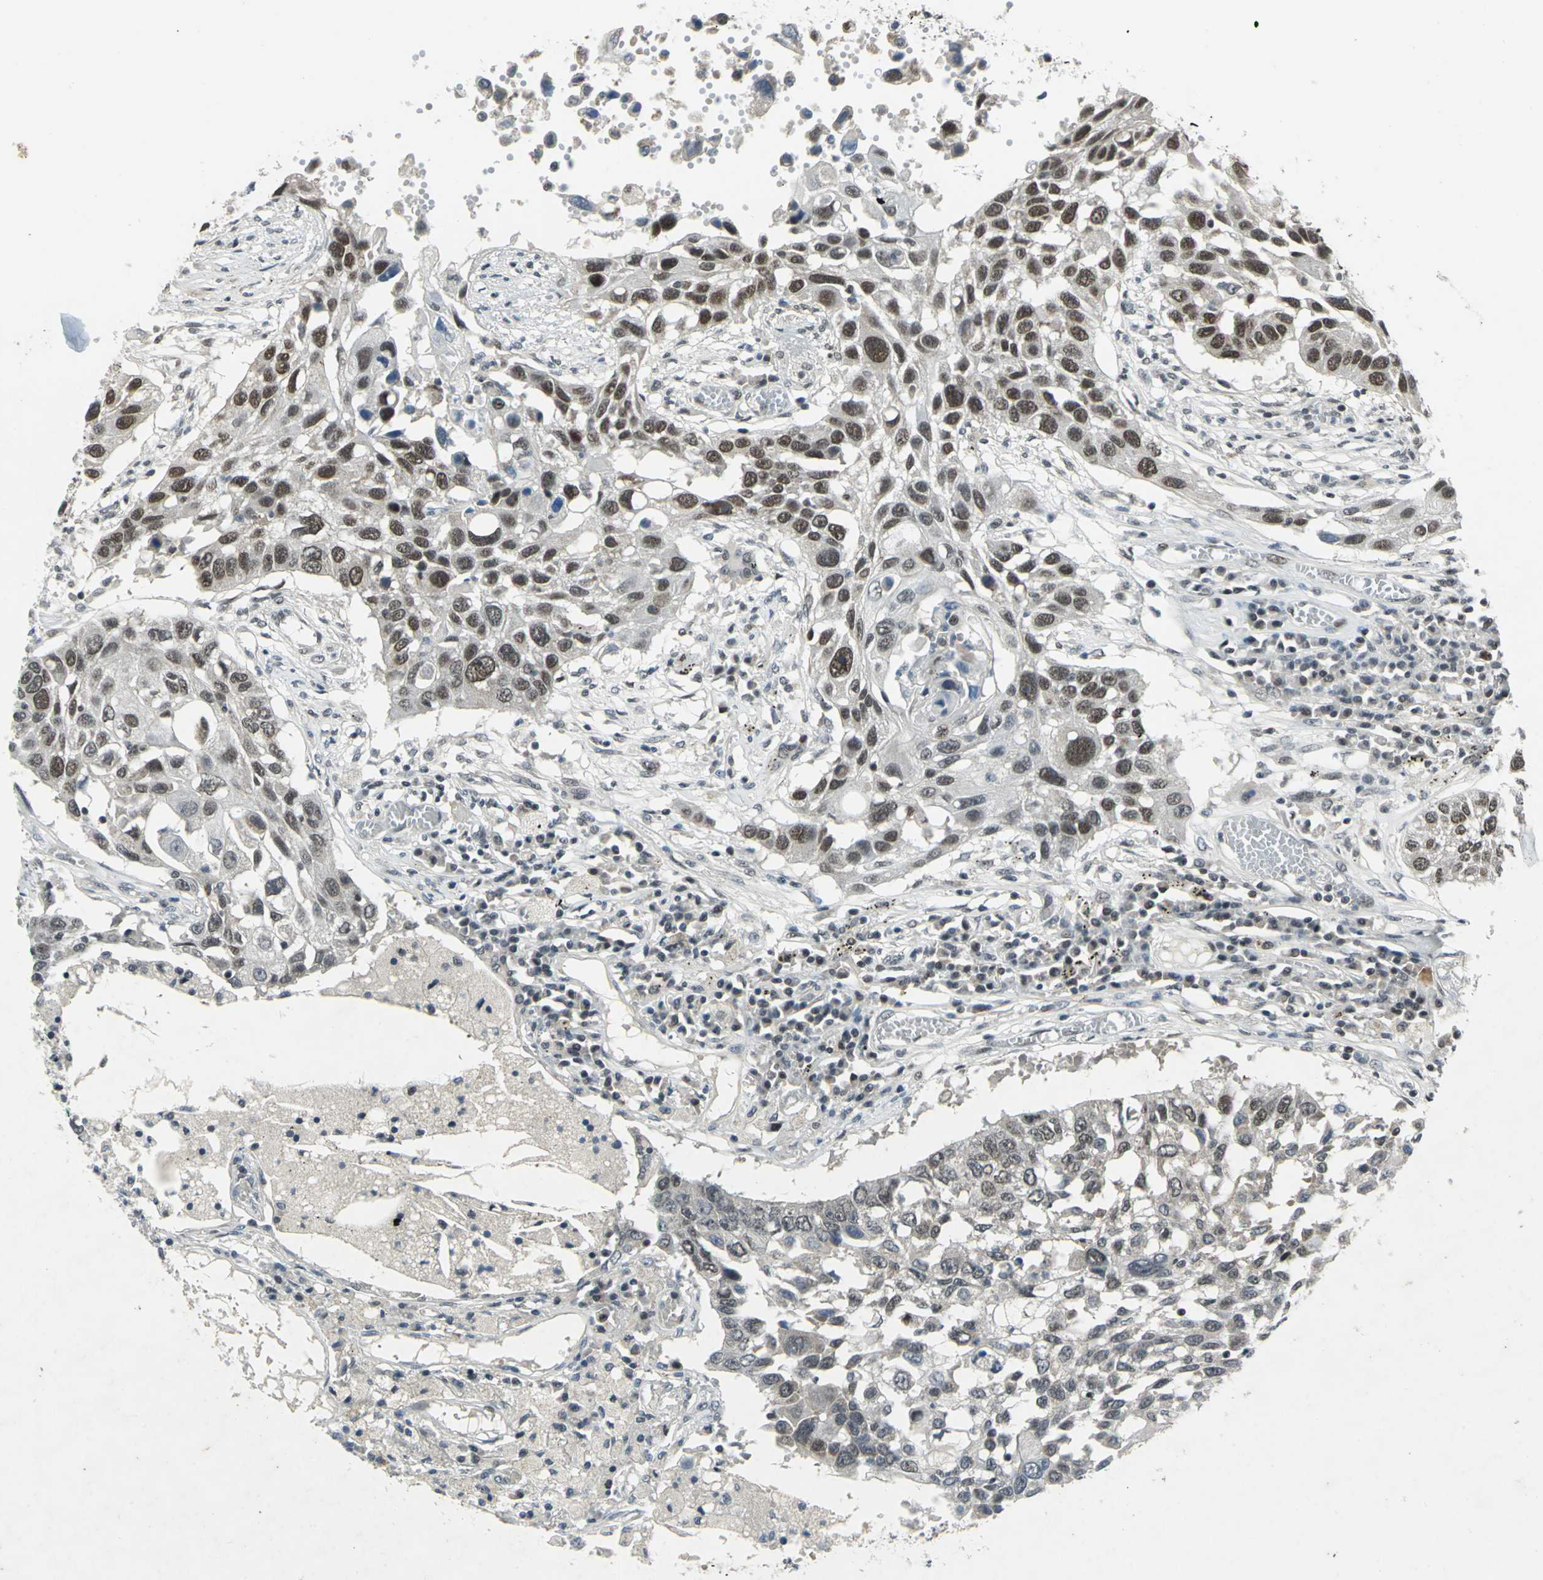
{"staining": {"intensity": "moderate", "quantity": "25%-75%", "location": "nuclear"}, "tissue": "lung cancer", "cell_type": "Tumor cells", "image_type": "cancer", "snomed": [{"axis": "morphology", "description": "Squamous cell carcinoma, NOS"}, {"axis": "topography", "description": "Lung"}], "caption": "Lung cancer was stained to show a protein in brown. There is medium levels of moderate nuclear expression in about 25%-75% of tumor cells. (IHC, brightfield microscopy, high magnification).", "gene": "MTA1", "patient": {"sex": "male", "age": 71}}